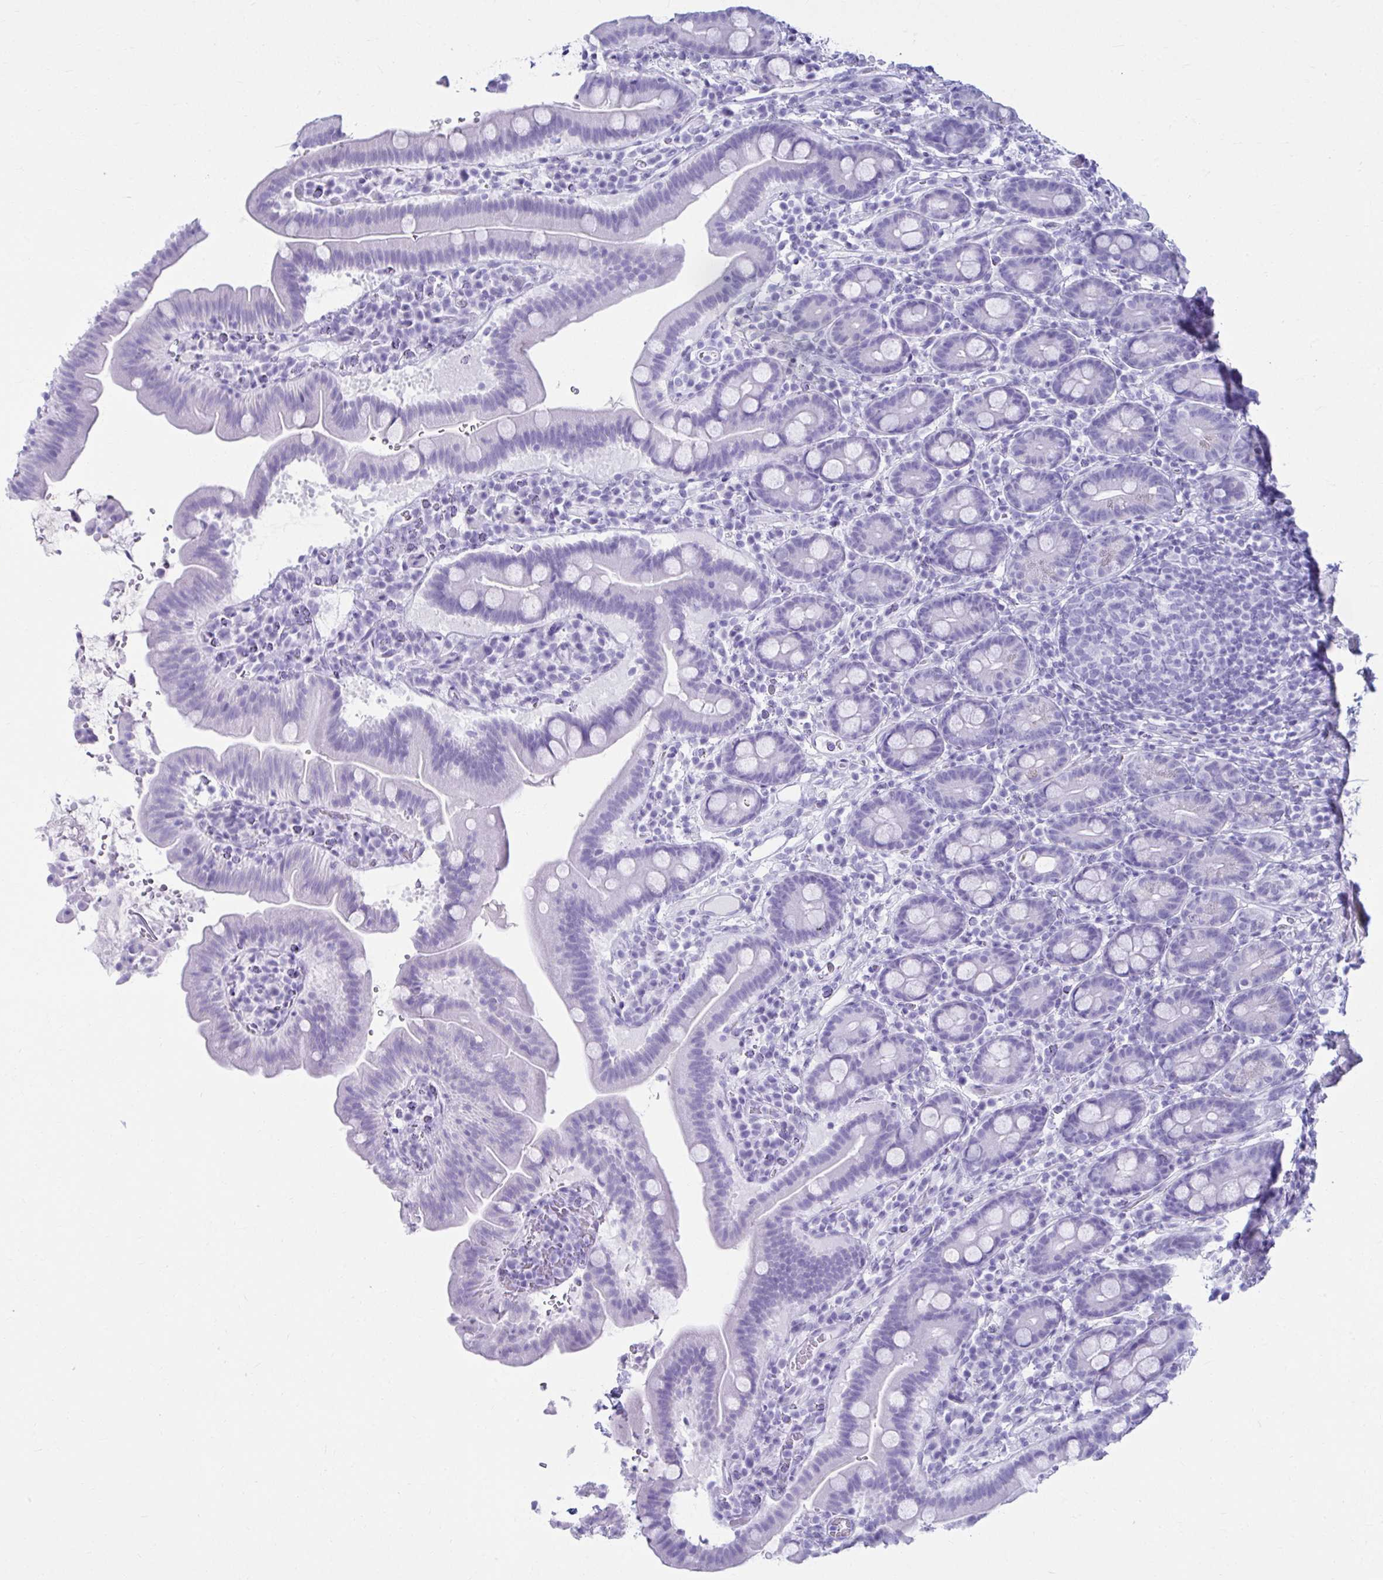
{"staining": {"intensity": "negative", "quantity": "none", "location": "none"}, "tissue": "small intestine", "cell_type": "Glandular cells", "image_type": "normal", "snomed": [{"axis": "morphology", "description": "Normal tissue, NOS"}, {"axis": "topography", "description": "Small intestine"}], "caption": "Histopathology image shows no protein staining in glandular cells of unremarkable small intestine.", "gene": "ATP4B", "patient": {"sex": "male", "age": 26}}